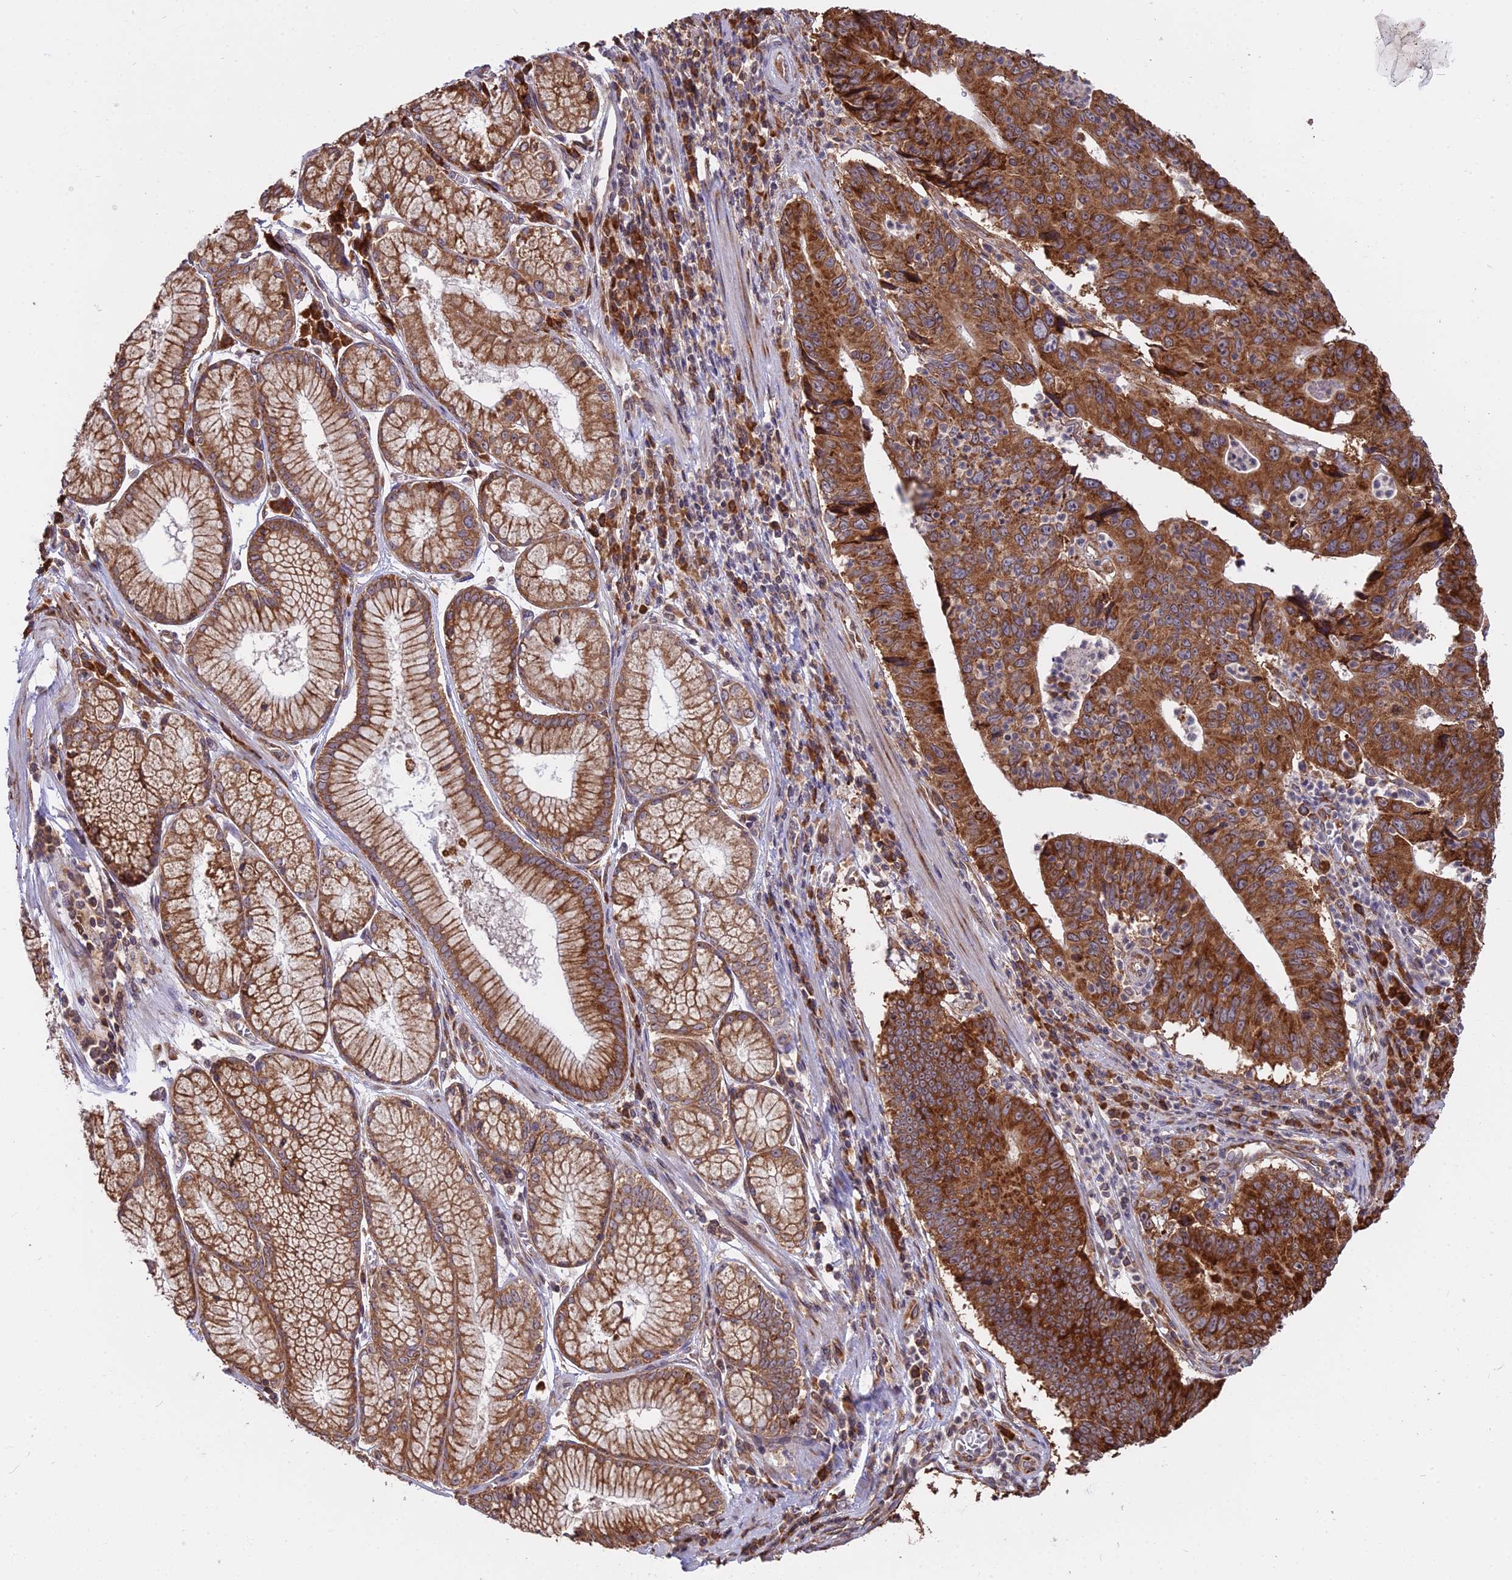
{"staining": {"intensity": "strong", "quantity": ">75%", "location": "cytoplasmic/membranous"}, "tissue": "stomach cancer", "cell_type": "Tumor cells", "image_type": "cancer", "snomed": [{"axis": "morphology", "description": "Adenocarcinoma, NOS"}, {"axis": "topography", "description": "Stomach"}], "caption": "Stomach adenocarcinoma stained for a protein displays strong cytoplasmic/membranous positivity in tumor cells.", "gene": "RPL26", "patient": {"sex": "male", "age": 59}}